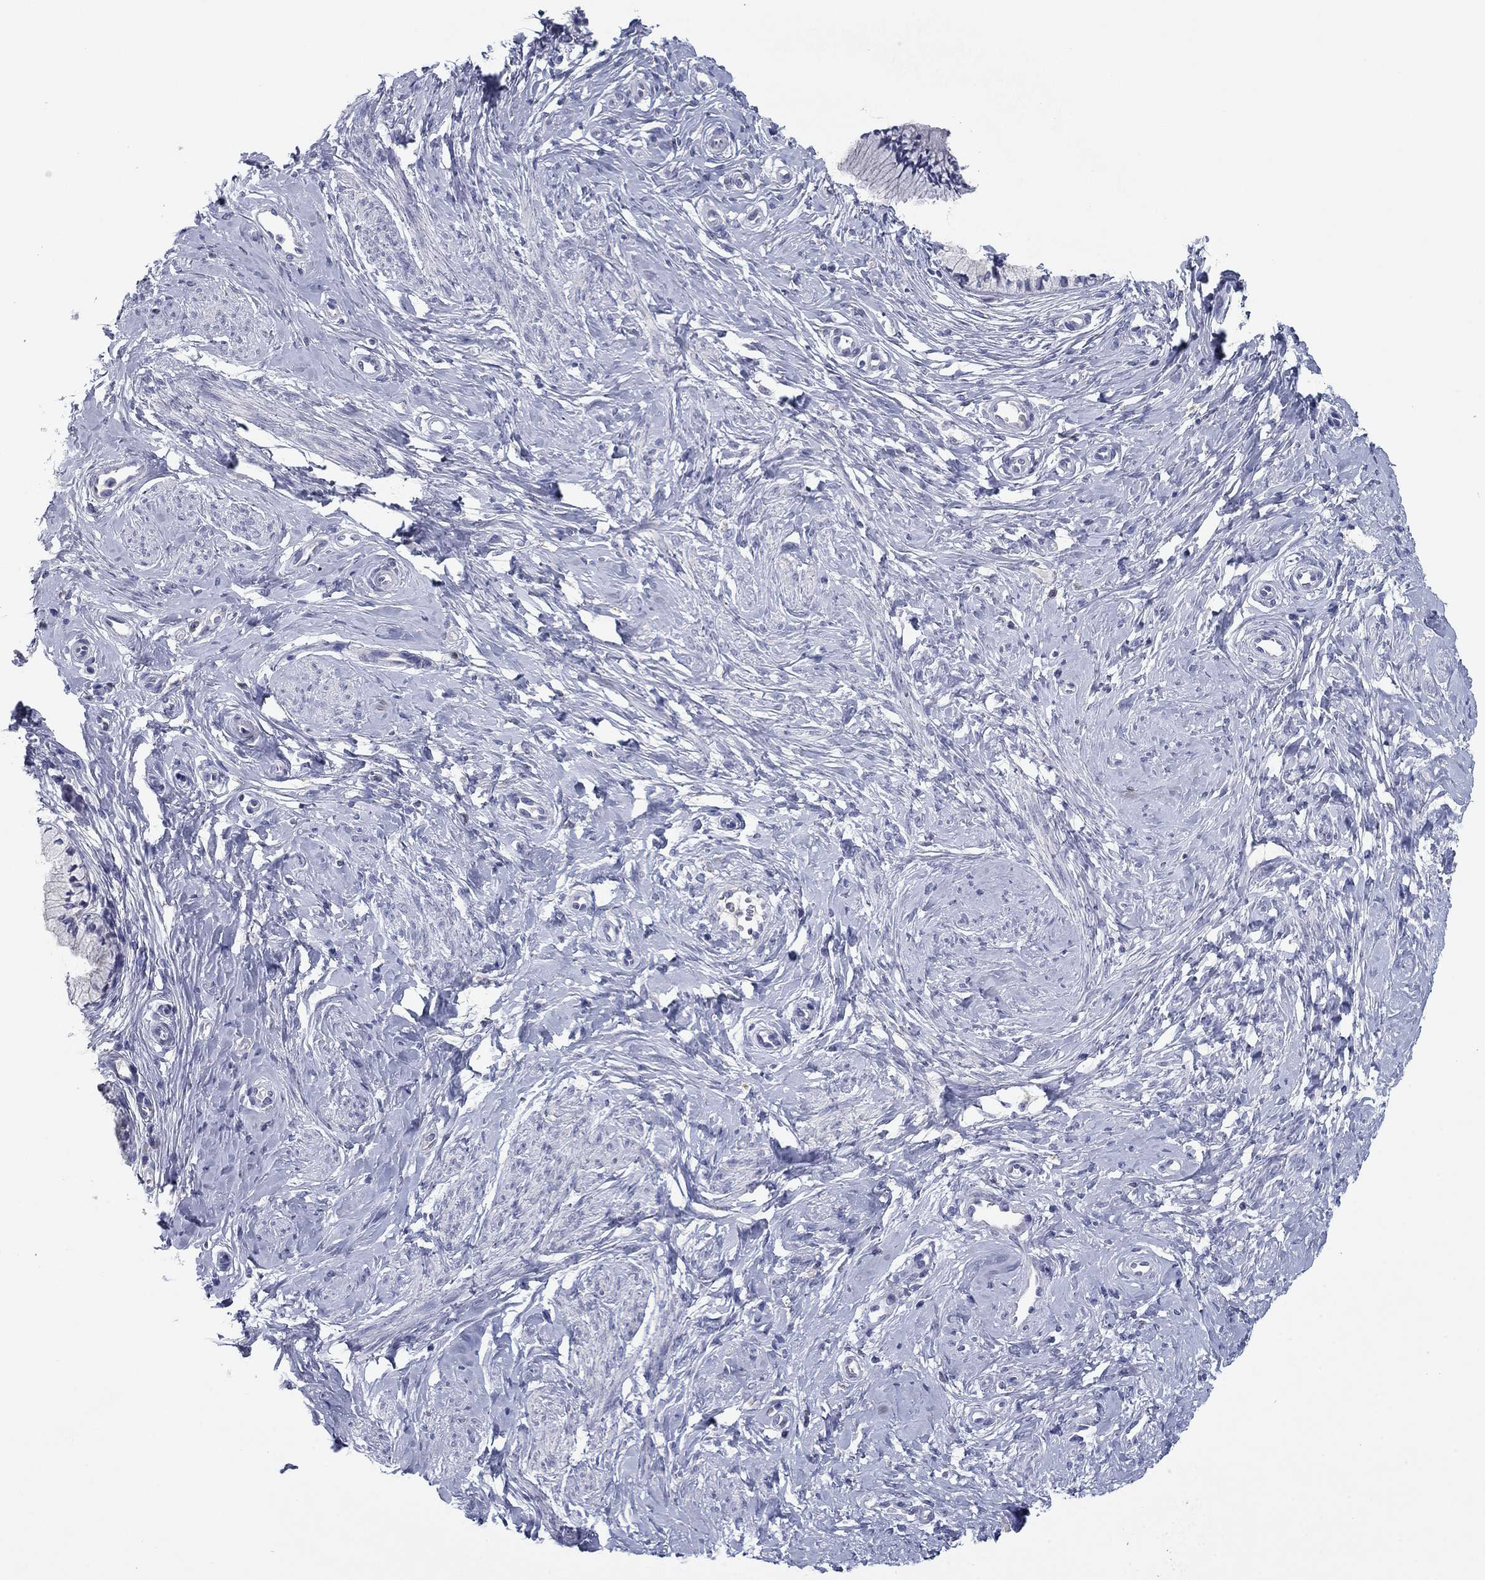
{"staining": {"intensity": "negative", "quantity": "none", "location": "none"}, "tissue": "cervix", "cell_type": "Glandular cells", "image_type": "normal", "snomed": [{"axis": "morphology", "description": "Normal tissue, NOS"}, {"axis": "topography", "description": "Cervix"}], "caption": "An immunohistochemistry histopathology image of normal cervix is shown. There is no staining in glandular cells of cervix. The staining is performed using DAB brown chromogen with nuclei counter-stained in using hematoxylin.", "gene": "CNTNAP4", "patient": {"sex": "female", "age": 37}}